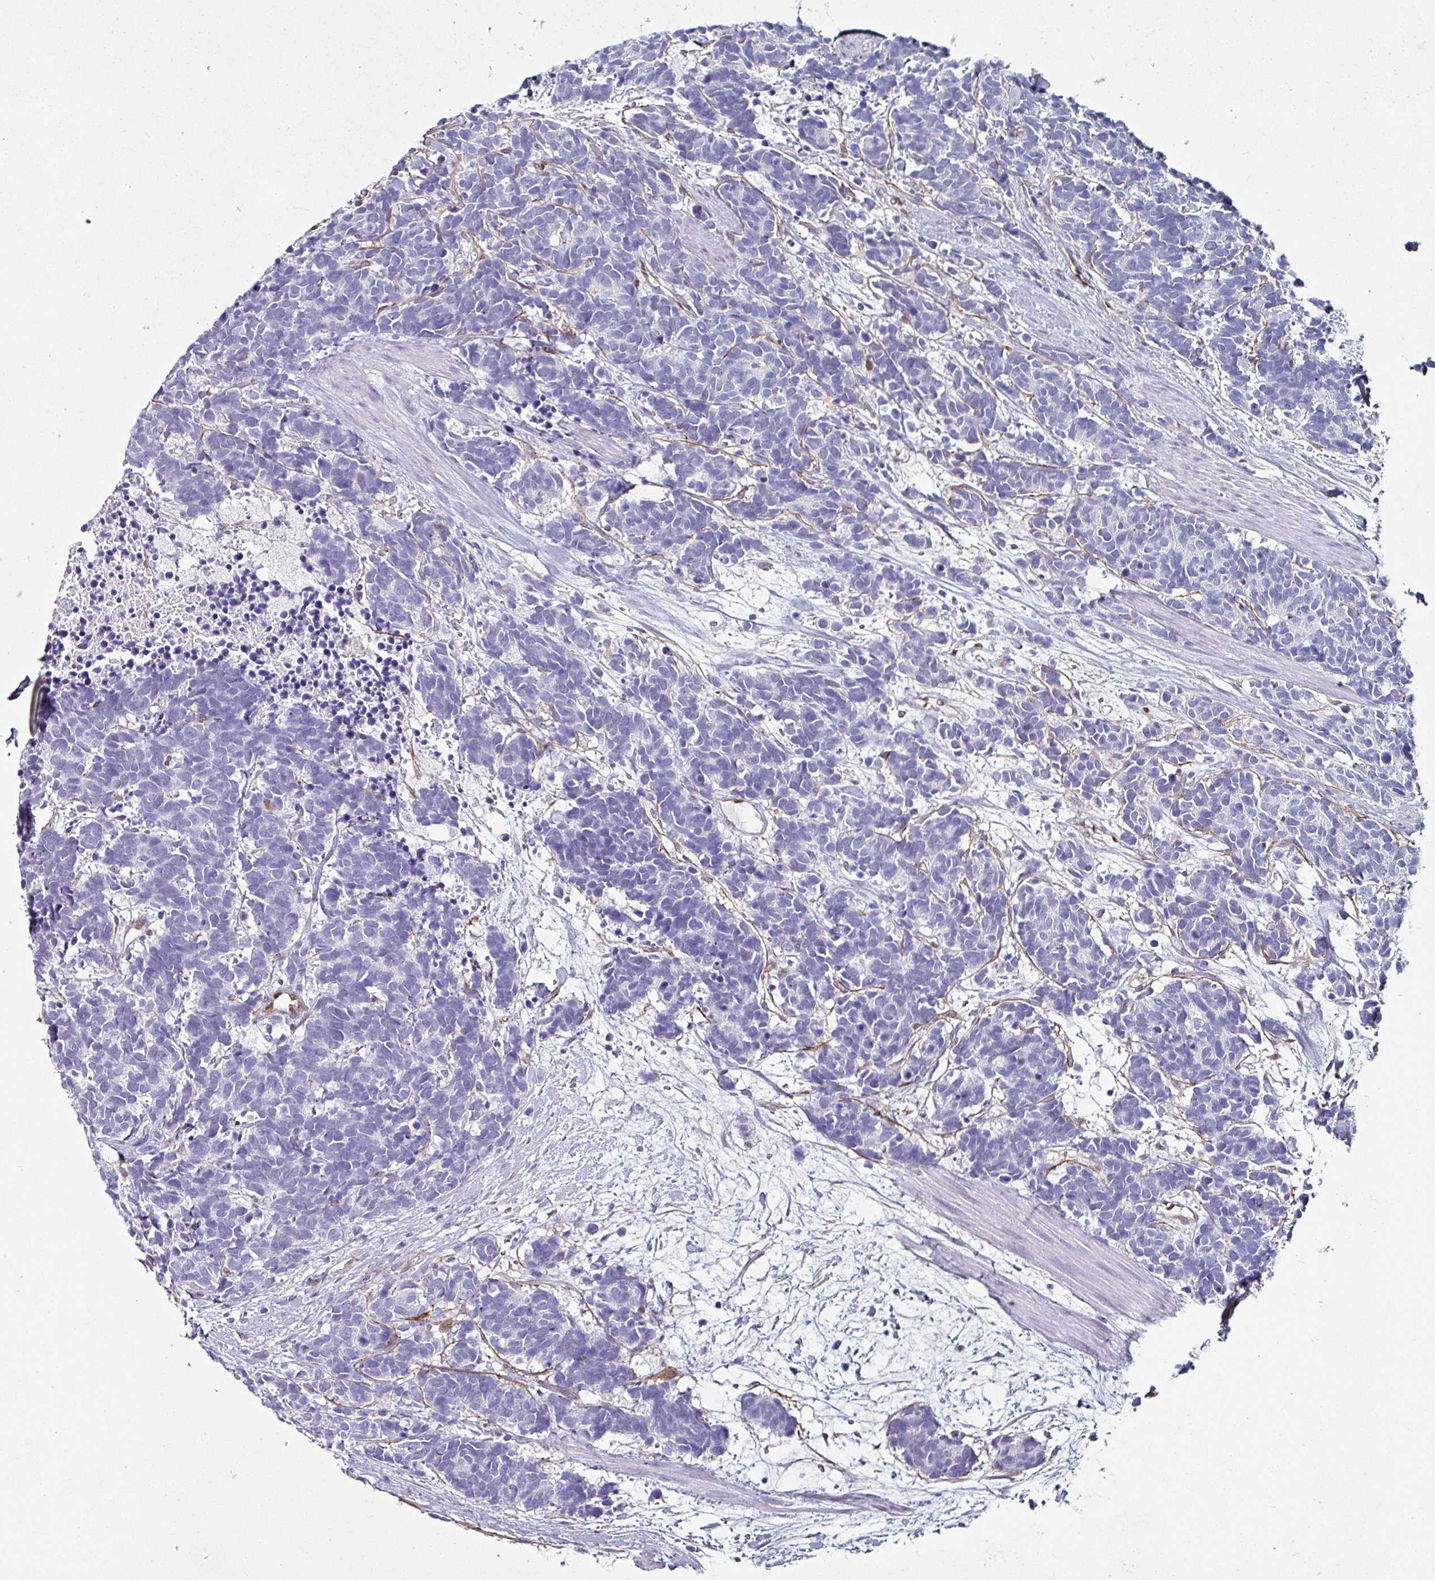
{"staining": {"intensity": "negative", "quantity": "none", "location": "none"}, "tissue": "carcinoid", "cell_type": "Tumor cells", "image_type": "cancer", "snomed": [{"axis": "morphology", "description": "Carcinoma, NOS"}, {"axis": "morphology", "description": "Carcinoid, malignant, NOS"}, {"axis": "topography", "description": "Prostate"}], "caption": "DAB (3,3'-diaminobenzidine) immunohistochemical staining of human carcinoma exhibits no significant expression in tumor cells.", "gene": "ZNF816-ZNF321P", "patient": {"sex": "male", "age": 57}}